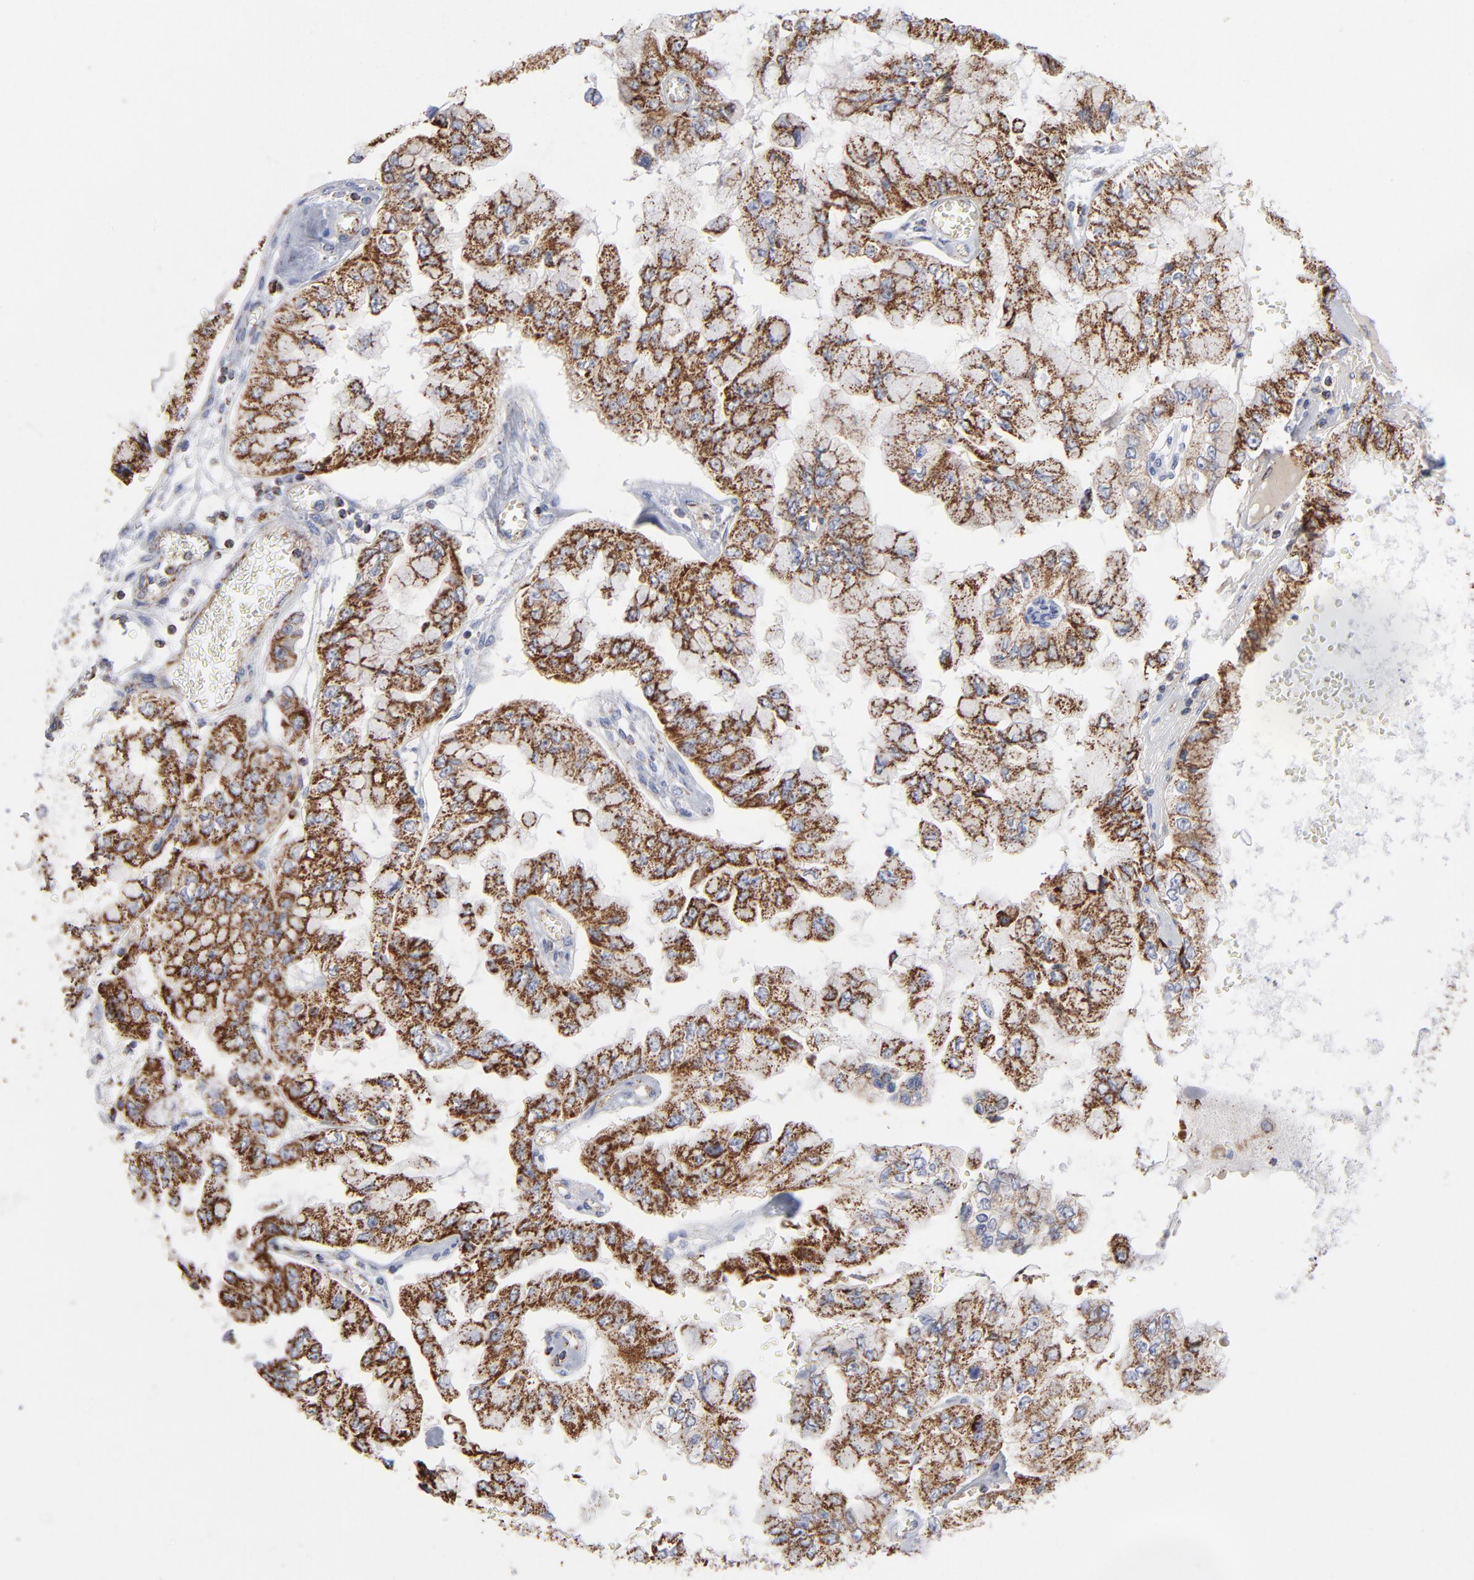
{"staining": {"intensity": "strong", "quantity": ">75%", "location": "cytoplasmic/membranous"}, "tissue": "liver cancer", "cell_type": "Tumor cells", "image_type": "cancer", "snomed": [{"axis": "morphology", "description": "Cholangiocarcinoma"}, {"axis": "topography", "description": "Liver"}], "caption": "A brown stain labels strong cytoplasmic/membranous positivity of a protein in cholangiocarcinoma (liver) tumor cells. Using DAB (3,3'-diaminobenzidine) (brown) and hematoxylin (blue) stains, captured at high magnification using brightfield microscopy.", "gene": "ASB3", "patient": {"sex": "female", "age": 79}}